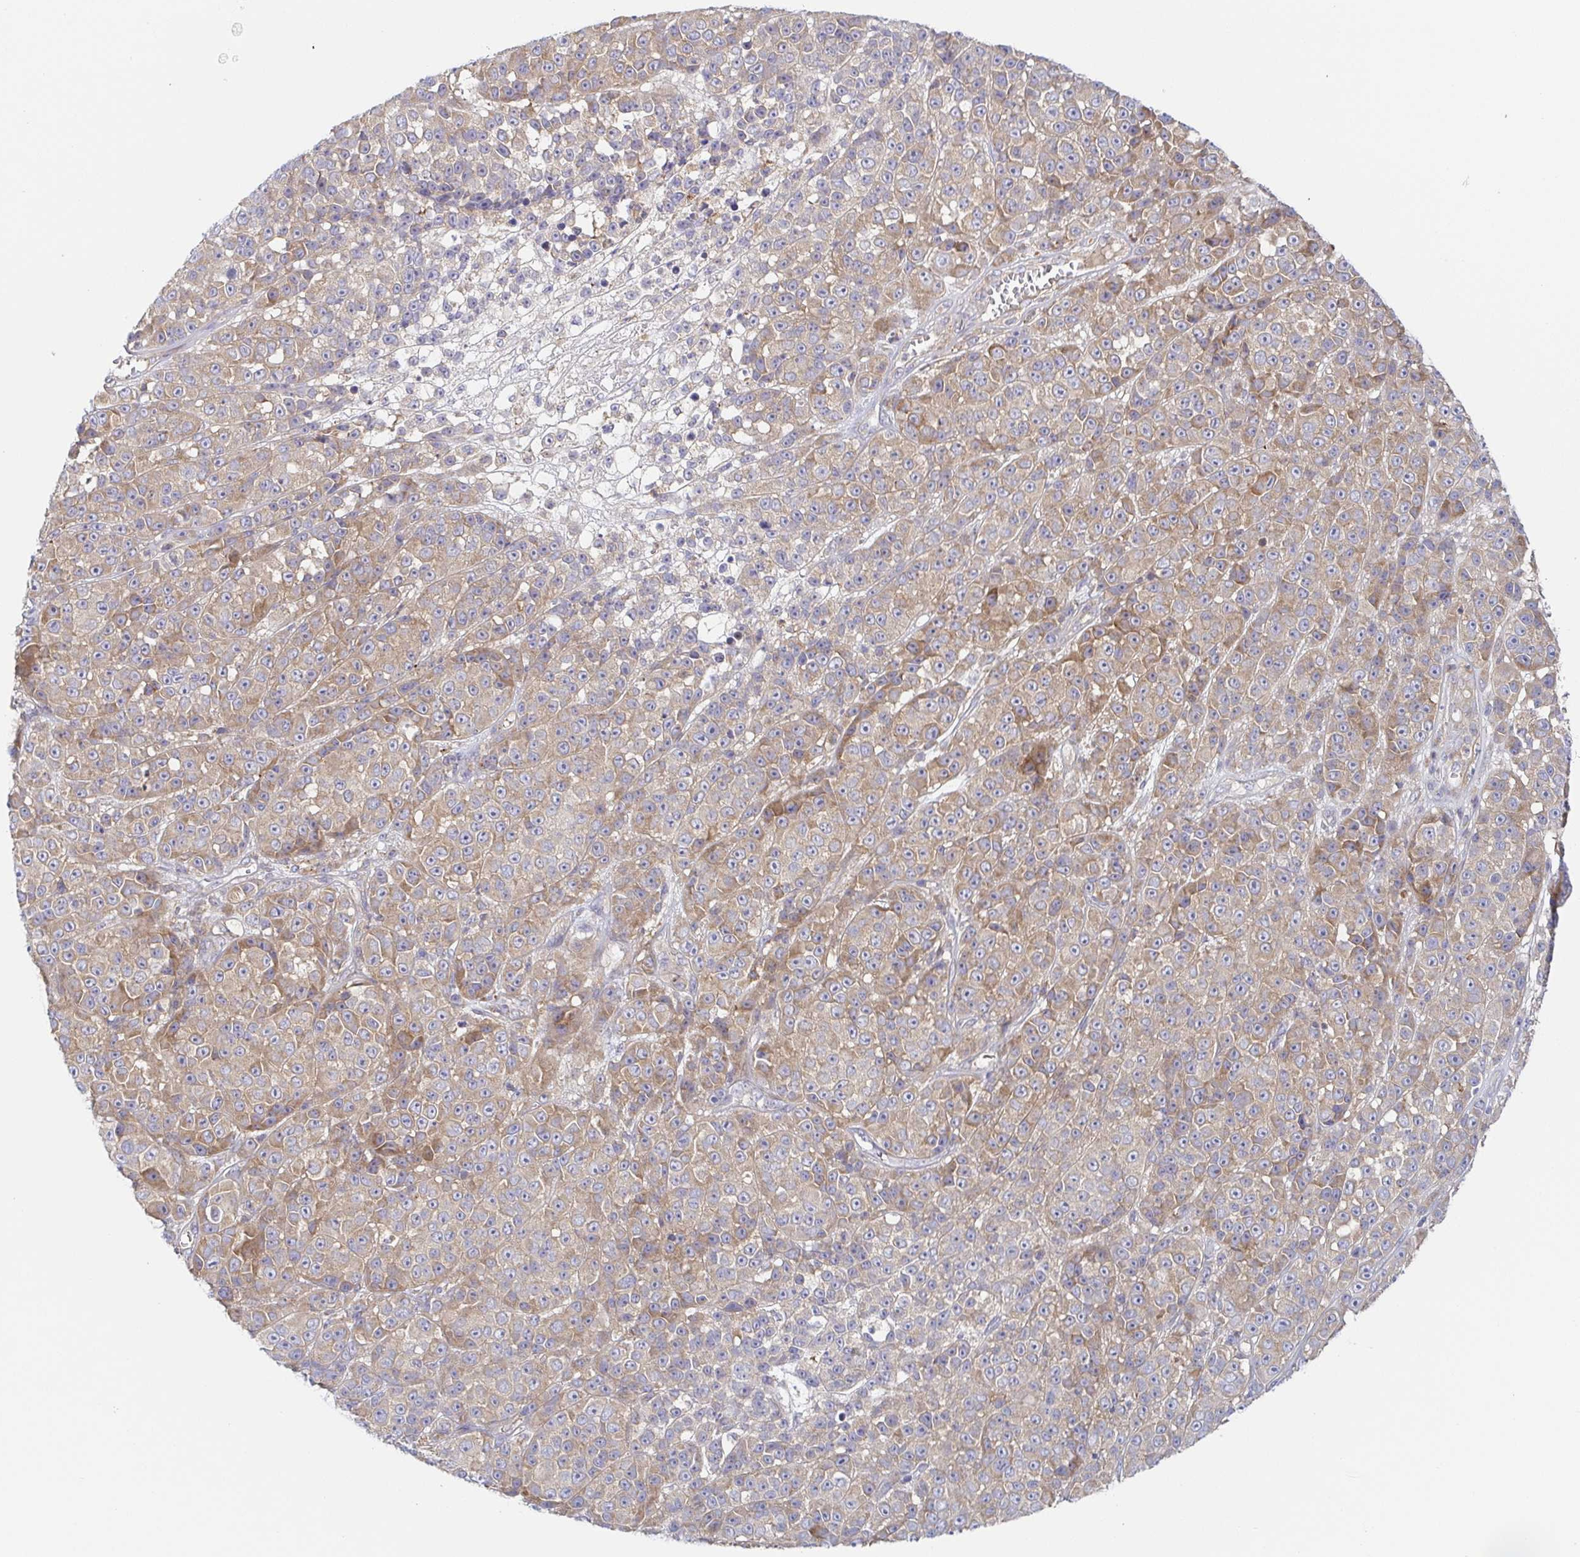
{"staining": {"intensity": "weak", "quantity": ">75%", "location": "cytoplasmic/membranous"}, "tissue": "melanoma", "cell_type": "Tumor cells", "image_type": "cancer", "snomed": [{"axis": "morphology", "description": "Malignant melanoma, NOS"}, {"axis": "topography", "description": "Skin"}, {"axis": "topography", "description": "Skin of back"}], "caption": "This image displays immunohistochemistry staining of malignant melanoma, with low weak cytoplasmic/membranous positivity in about >75% of tumor cells.", "gene": "TUFT1", "patient": {"sex": "male", "age": 91}}